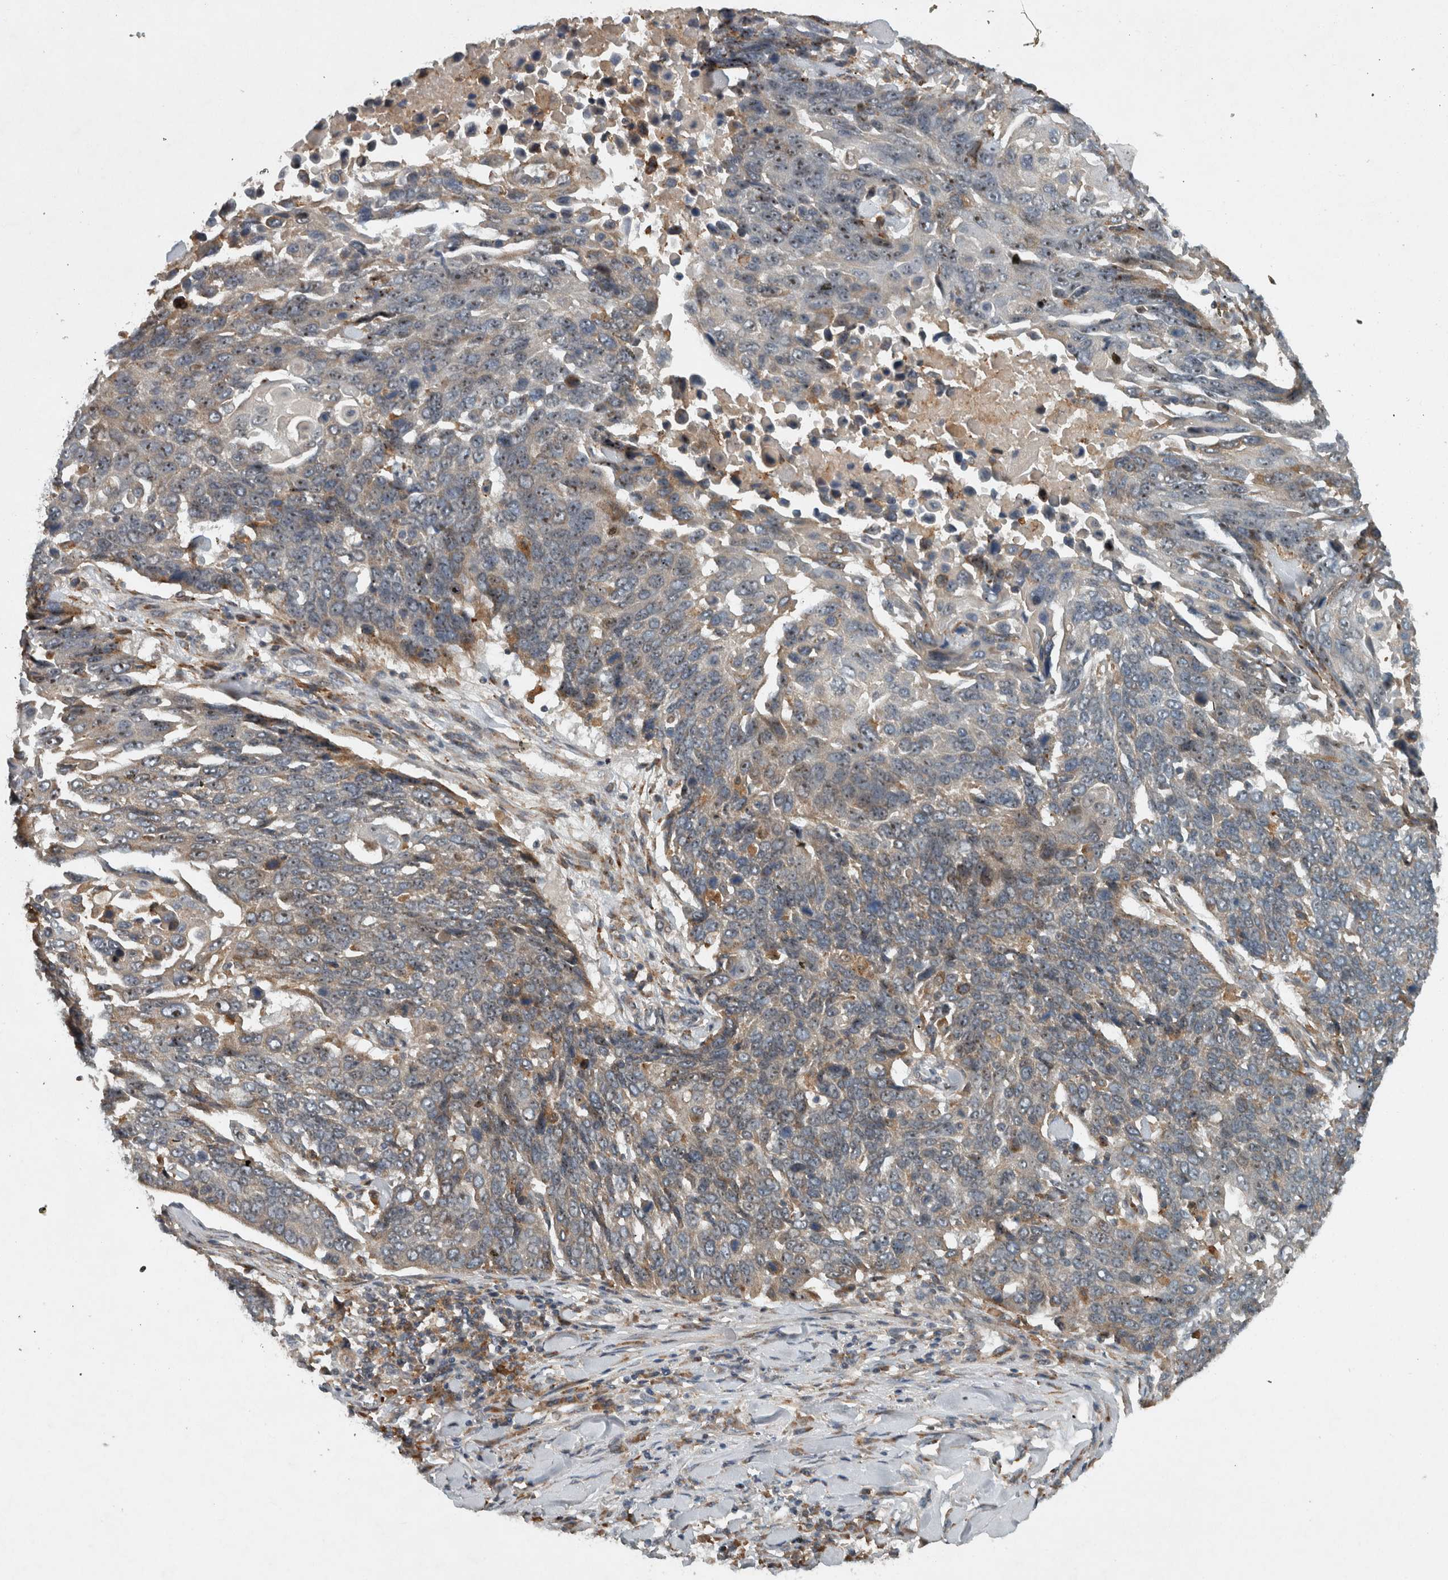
{"staining": {"intensity": "moderate", "quantity": "25%-75%", "location": "cytoplasmic/membranous,nuclear"}, "tissue": "lung cancer", "cell_type": "Tumor cells", "image_type": "cancer", "snomed": [{"axis": "morphology", "description": "Squamous cell carcinoma, NOS"}, {"axis": "topography", "description": "Lung"}], "caption": "This is an image of immunohistochemistry staining of lung cancer, which shows moderate expression in the cytoplasmic/membranous and nuclear of tumor cells.", "gene": "GPR137B", "patient": {"sex": "male", "age": 66}}